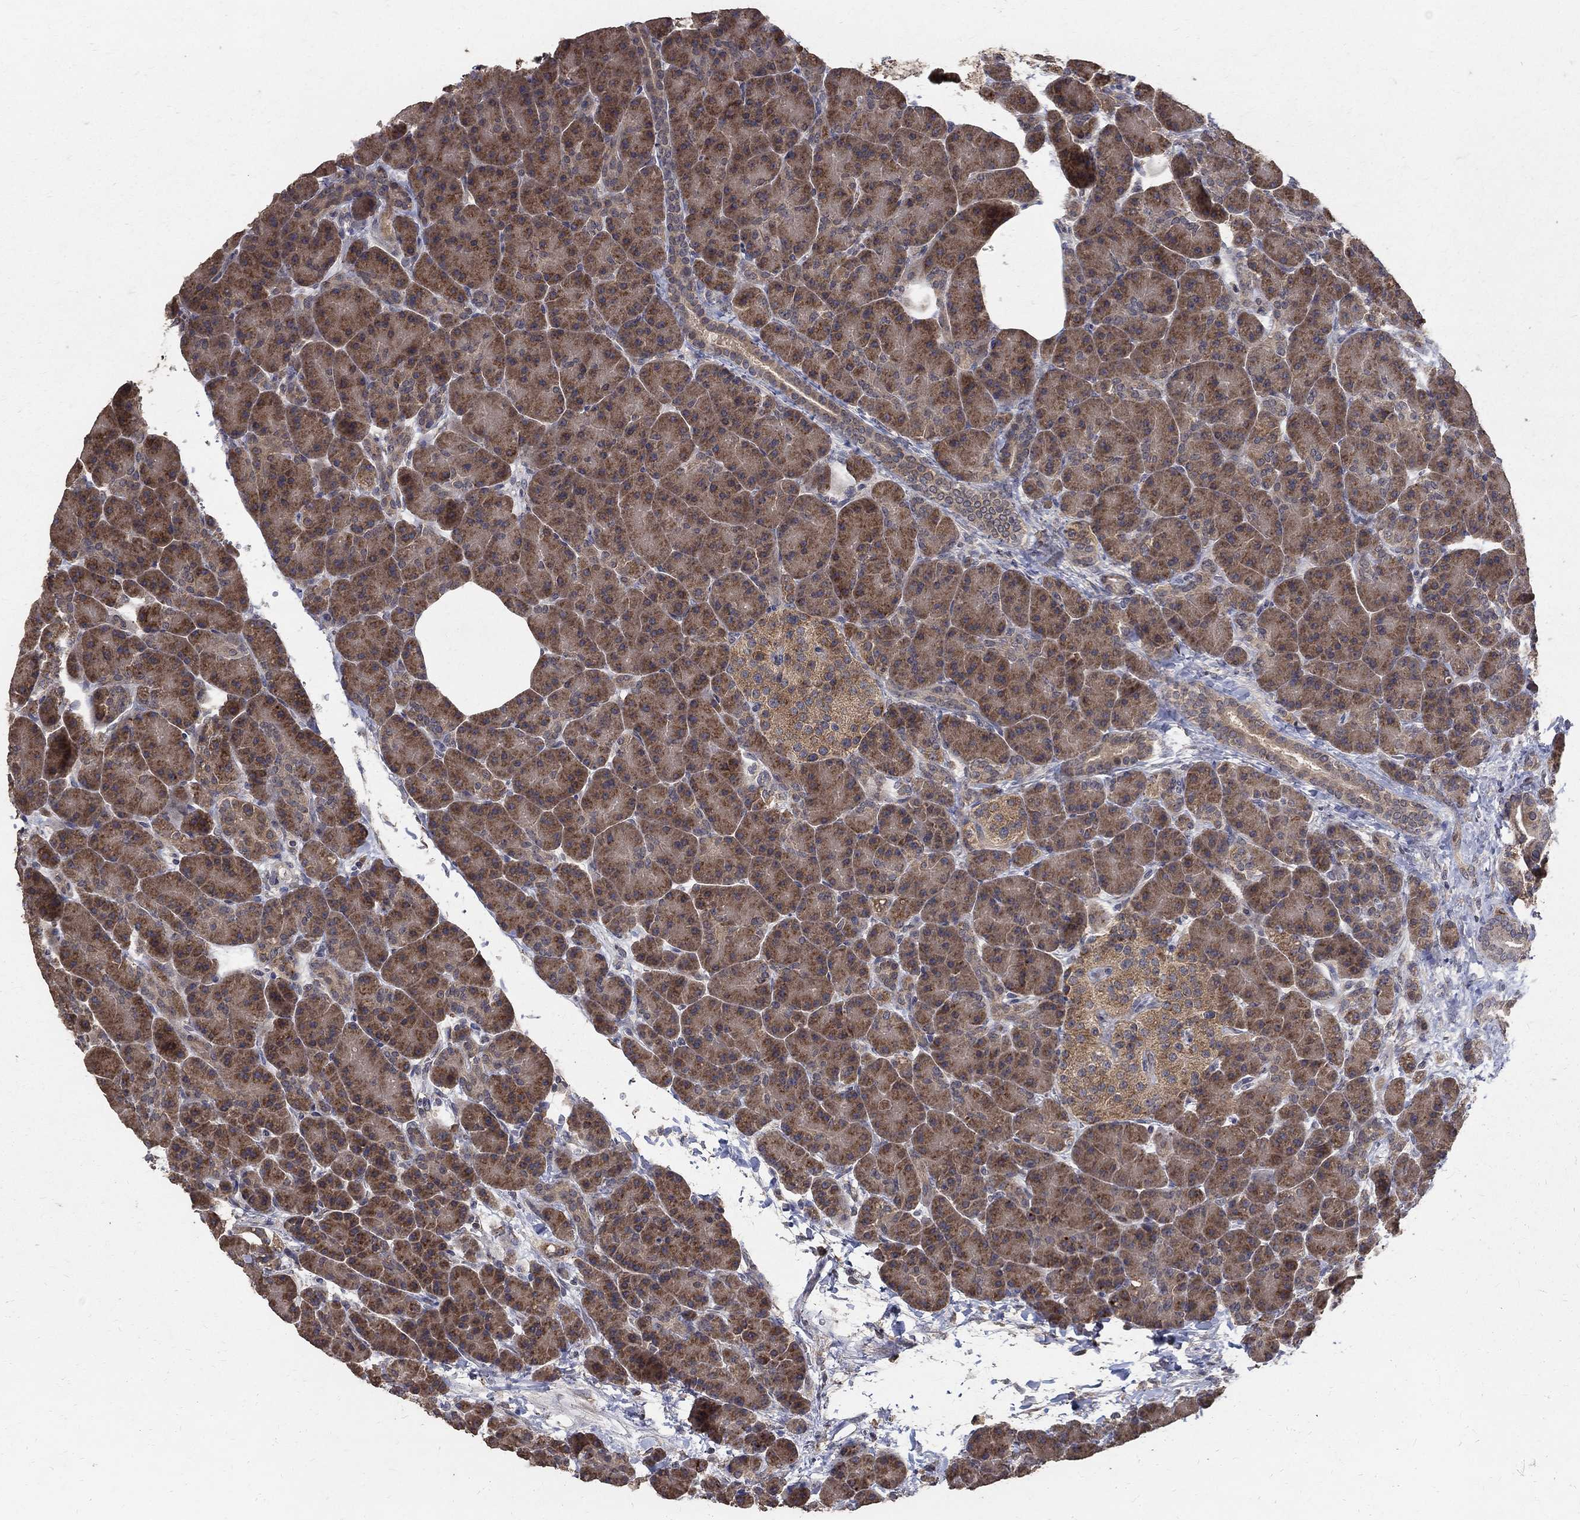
{"staining": {"intensity": "strong", "quantity": "25%-75%", "location": "cytoplasmic/membranous"}, "tissue": "pancreas", "cell_type": "Exocrine glandular cells", "image_type": "normal", "snomed": [{"axis": "morphology", "description": "Normal tissue, NOS"}, {"axis": "topography", "description": "Pancreas"}], "caption": "Exocrine glandular cells demonstrate strong cytoplasmic/membranous positivity in approximately 25%-75% of cells in benign pancreas.", "gene": "C17orf75", "patient": {"sex": "female", "age": 63}}